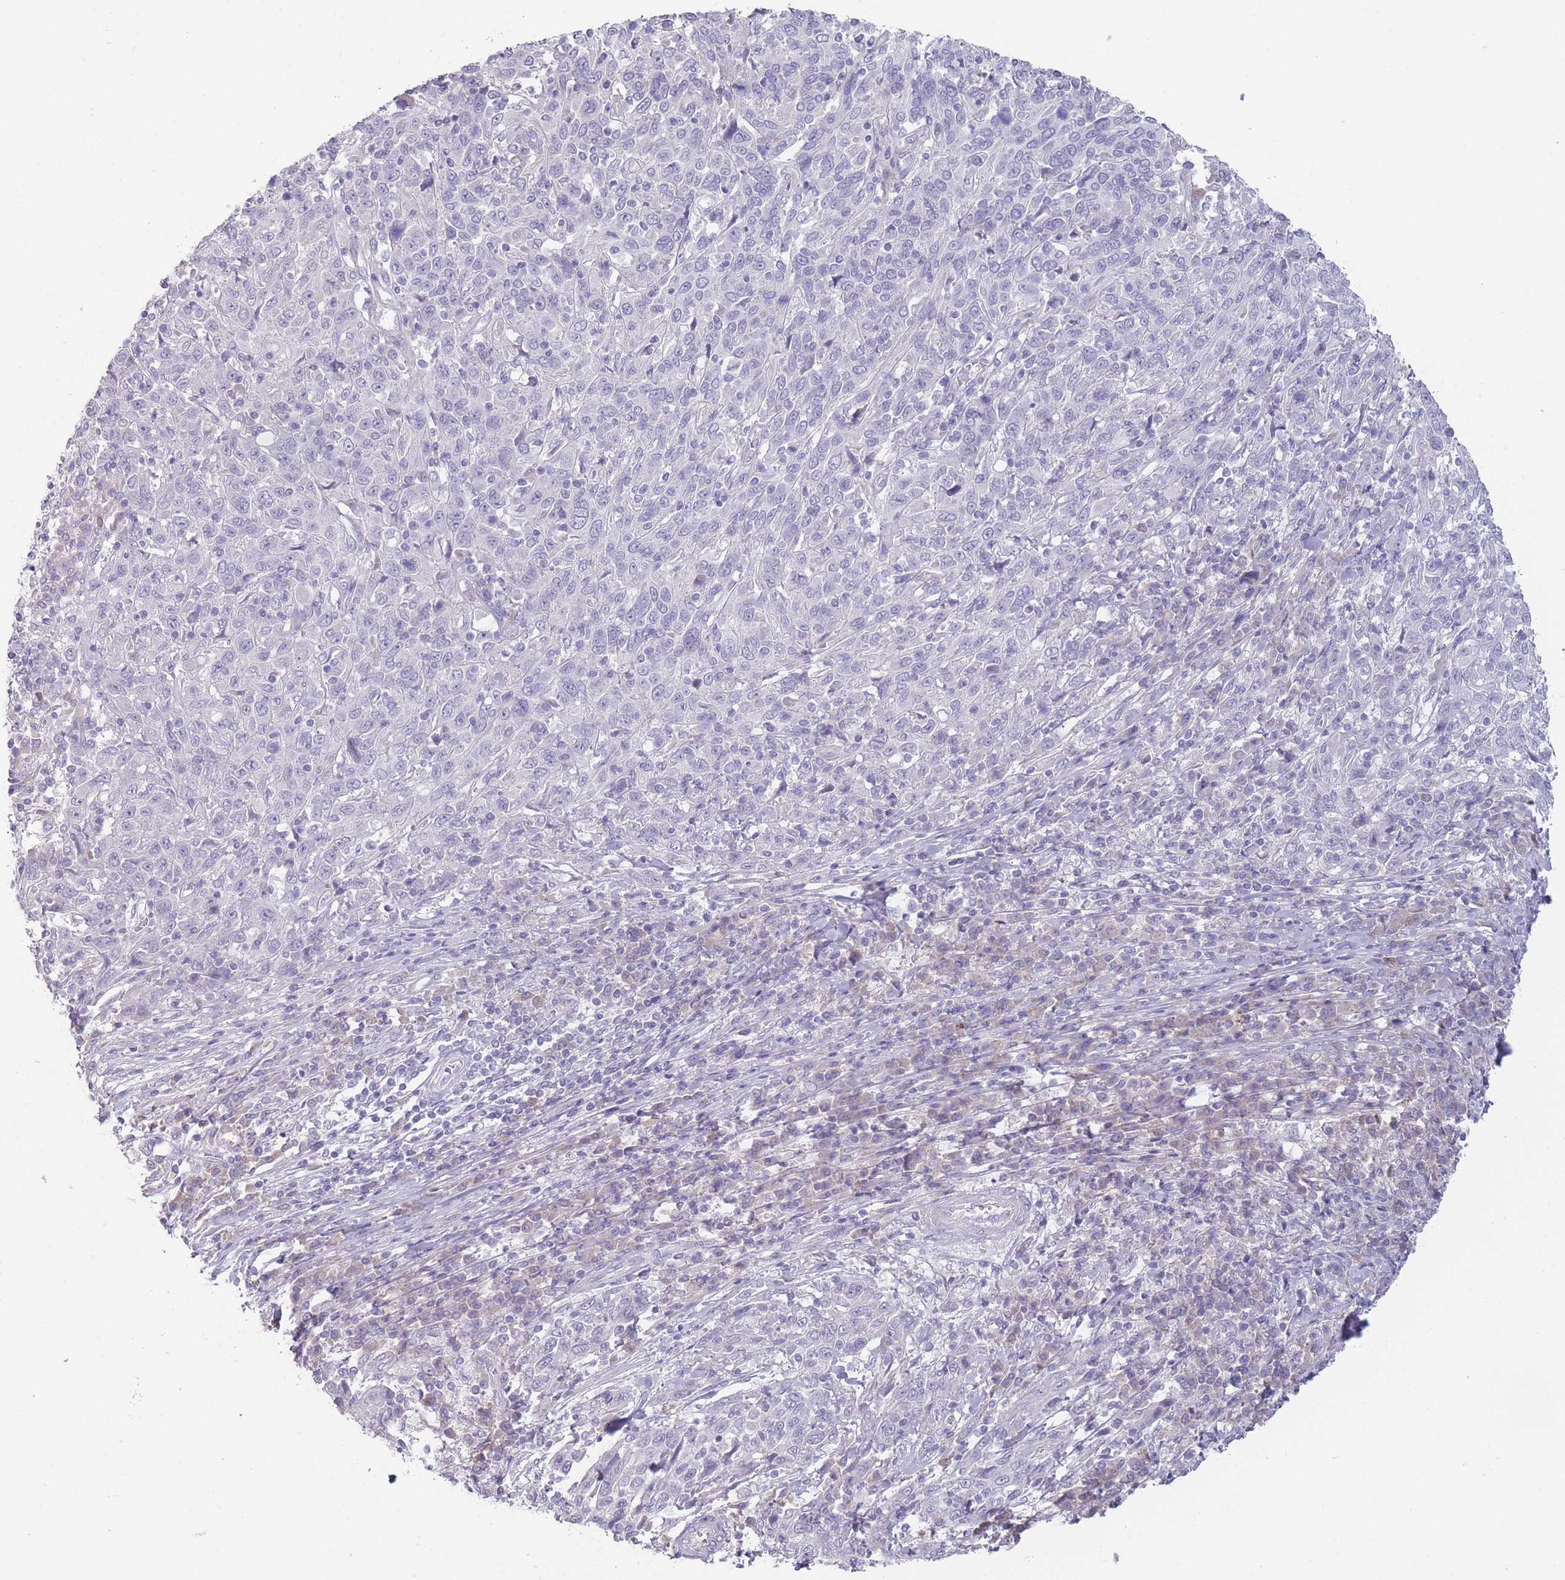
{"staining": {"intensity": "negative", "quantity": "none", "location": "none"}, "tissue": "cervical cancer", "cell_type": "Tumor cells", "image_type": "cancer", "snomed": [{"axis": "morphology", "description": "Squamous cell carcinoma, NOS"}, {"axis": "topography", "description": "Cervix"}], "caption": "This is a image of immunohistochemistry staining of cervical cancer, which shows no expression in tumor cells.", "gene": "PAIP2B", "patient": {"sex": "female", "age": 46}}